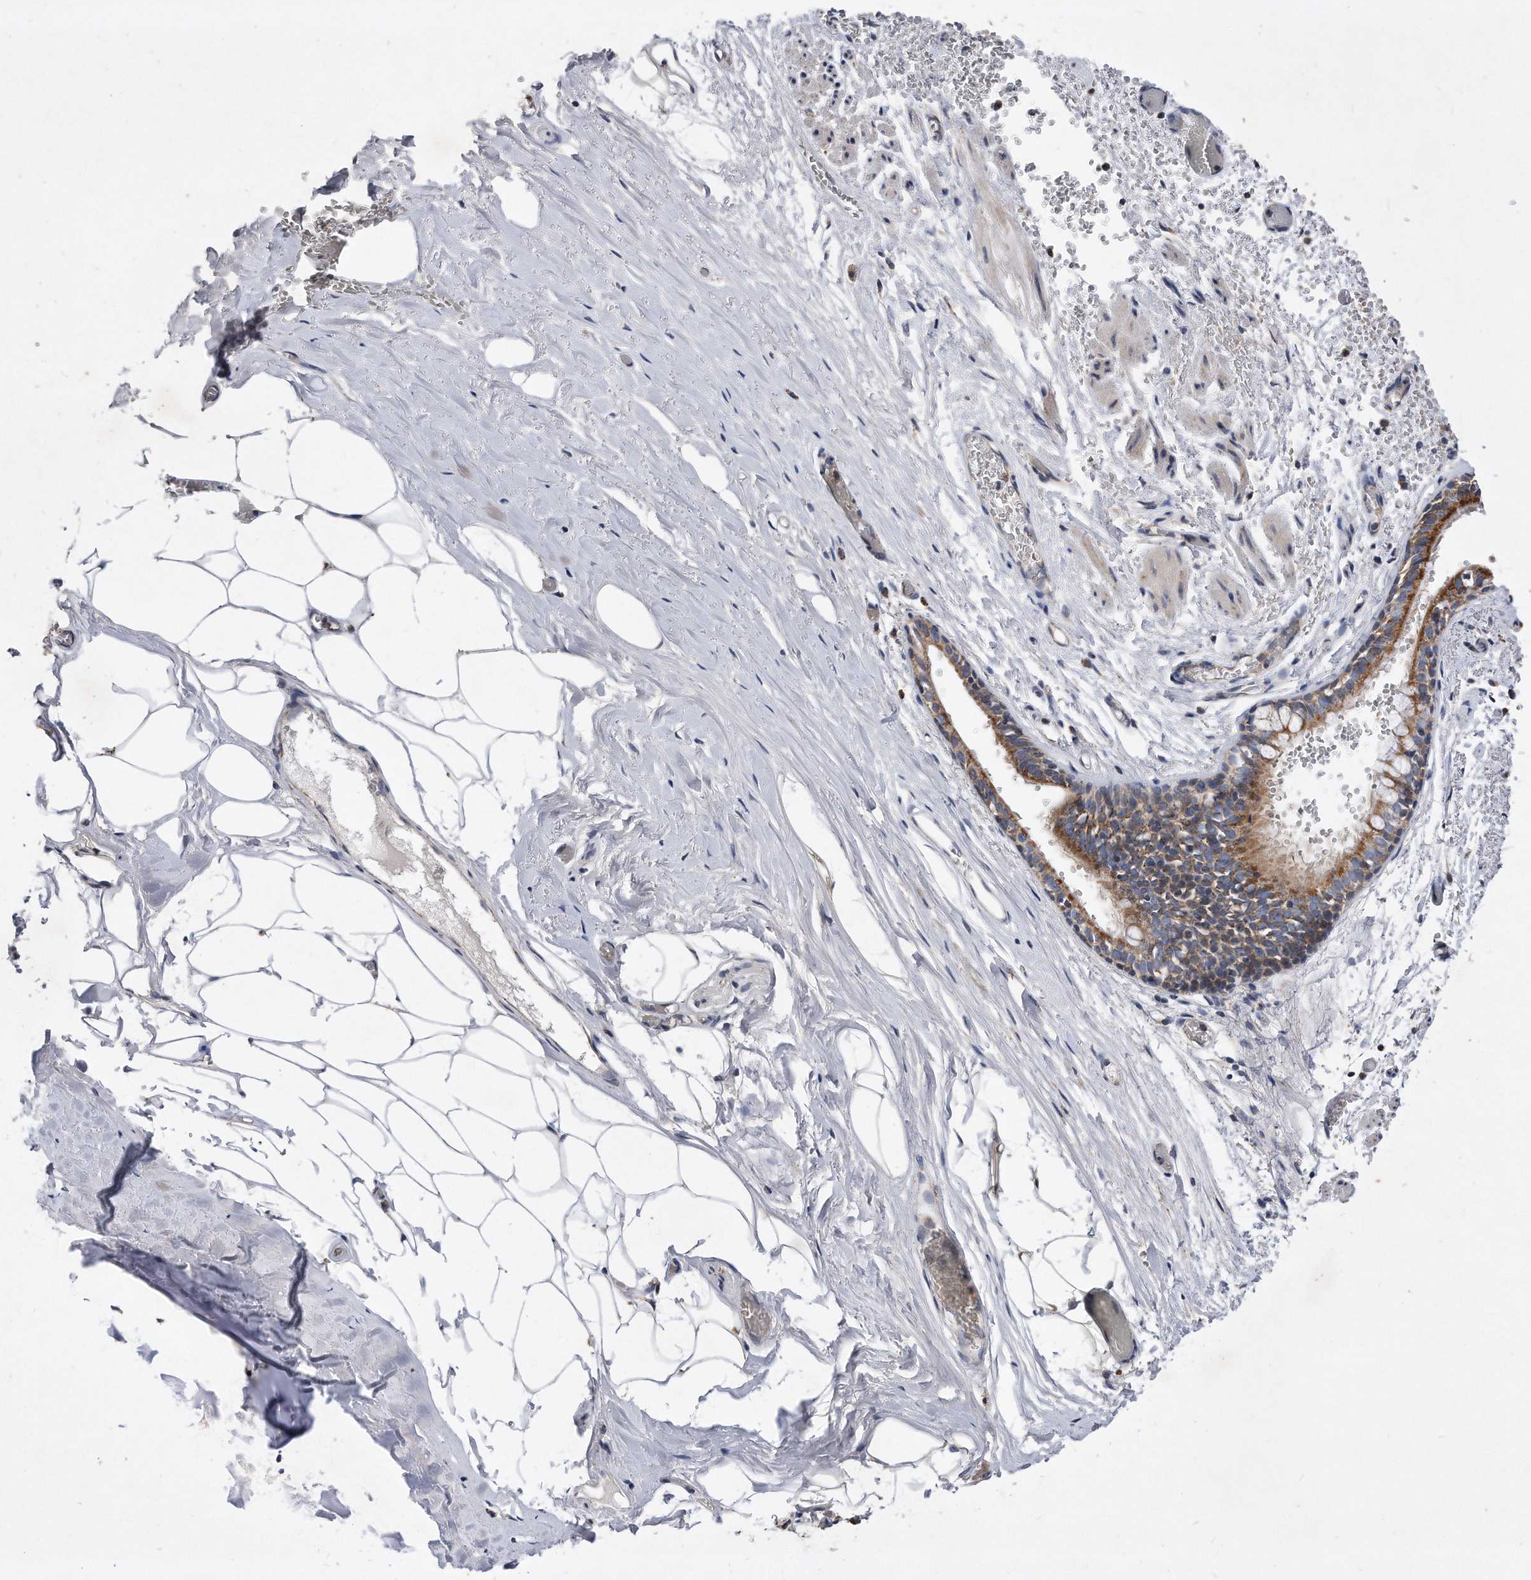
{"staining": {"intensity": "moderate", "quantity": ">75%", "location": "cytoplasmic/membranous"}, "tissue": "bronchus", "cell_type": "Respiratory epithelial cells", "image_type": "normal", "snomed": [{"axis": "morphology", "description": "Normal tissue, NOS"}, {"axis": "topography", "description": "Bronchus"}, {"axis": "topography", "description": "Lung"}], "caption": "Immunohistochemical staining of unremarkable bronchus exhibits >75% levels of moderate cytoplasmic/membranous protein staining in about >75% of respiratory epithelial cells.", "gene": "PPP5C", "patient": {"sex": "male", "age": 56}}